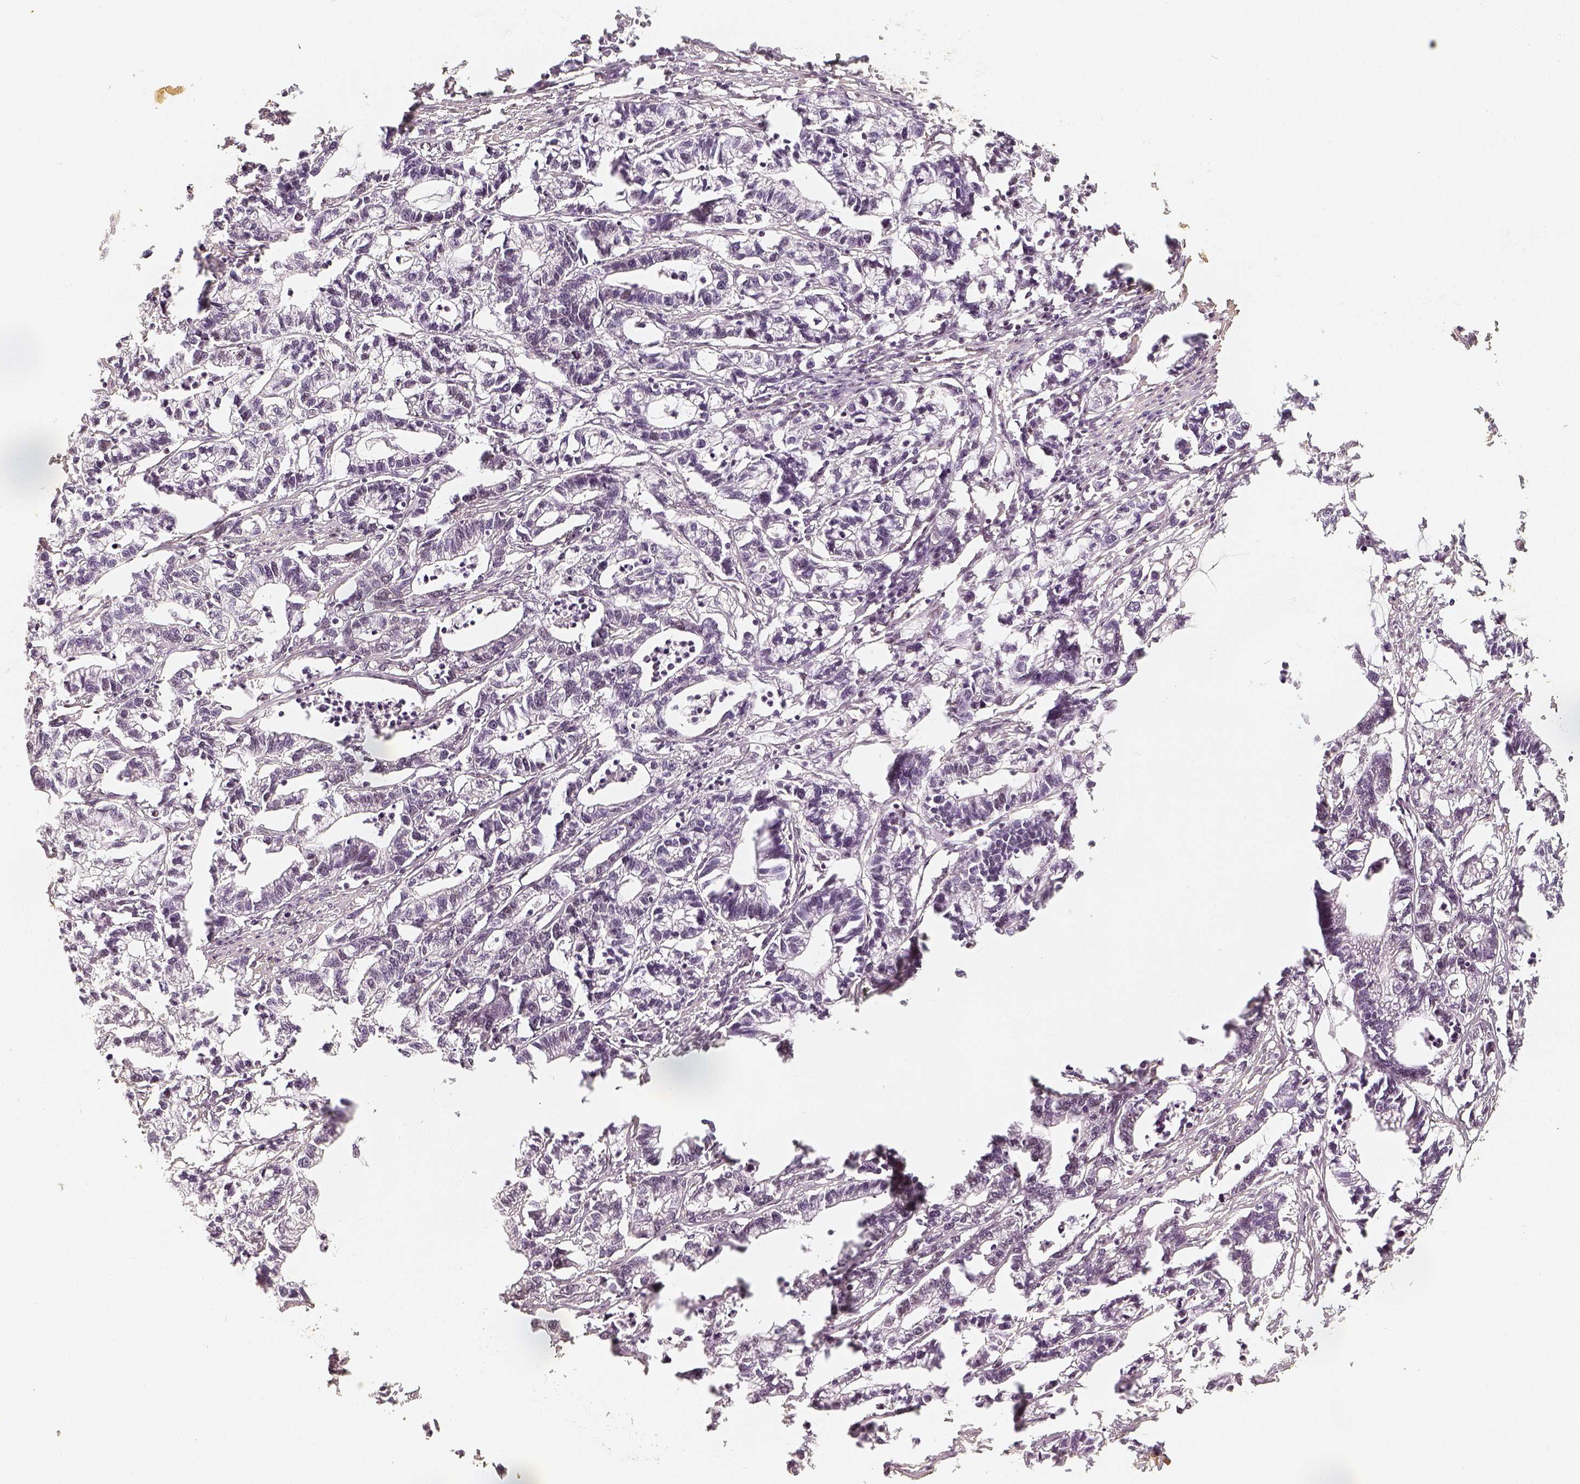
{"staining": {"intensity": "weak", "quantity": "25%-75%", "location": "nuclear"}, "tissue": "stomach cancer", "cell_type": "Tumor cells", "image_type": "cancer", "snomed": [{"axis": "morphology", "description": "Adenocarcinoma, NOS"}, {"axis": "topography", "description": "Stomach"}], "caption": "This is an image of immunohistochemistry staining of stomach adenocarcinoma, which shows weak expression in the nuclear of tumor cells.", "gene": "HDAC1", "patient": {"sex": "male", "age": 83}}